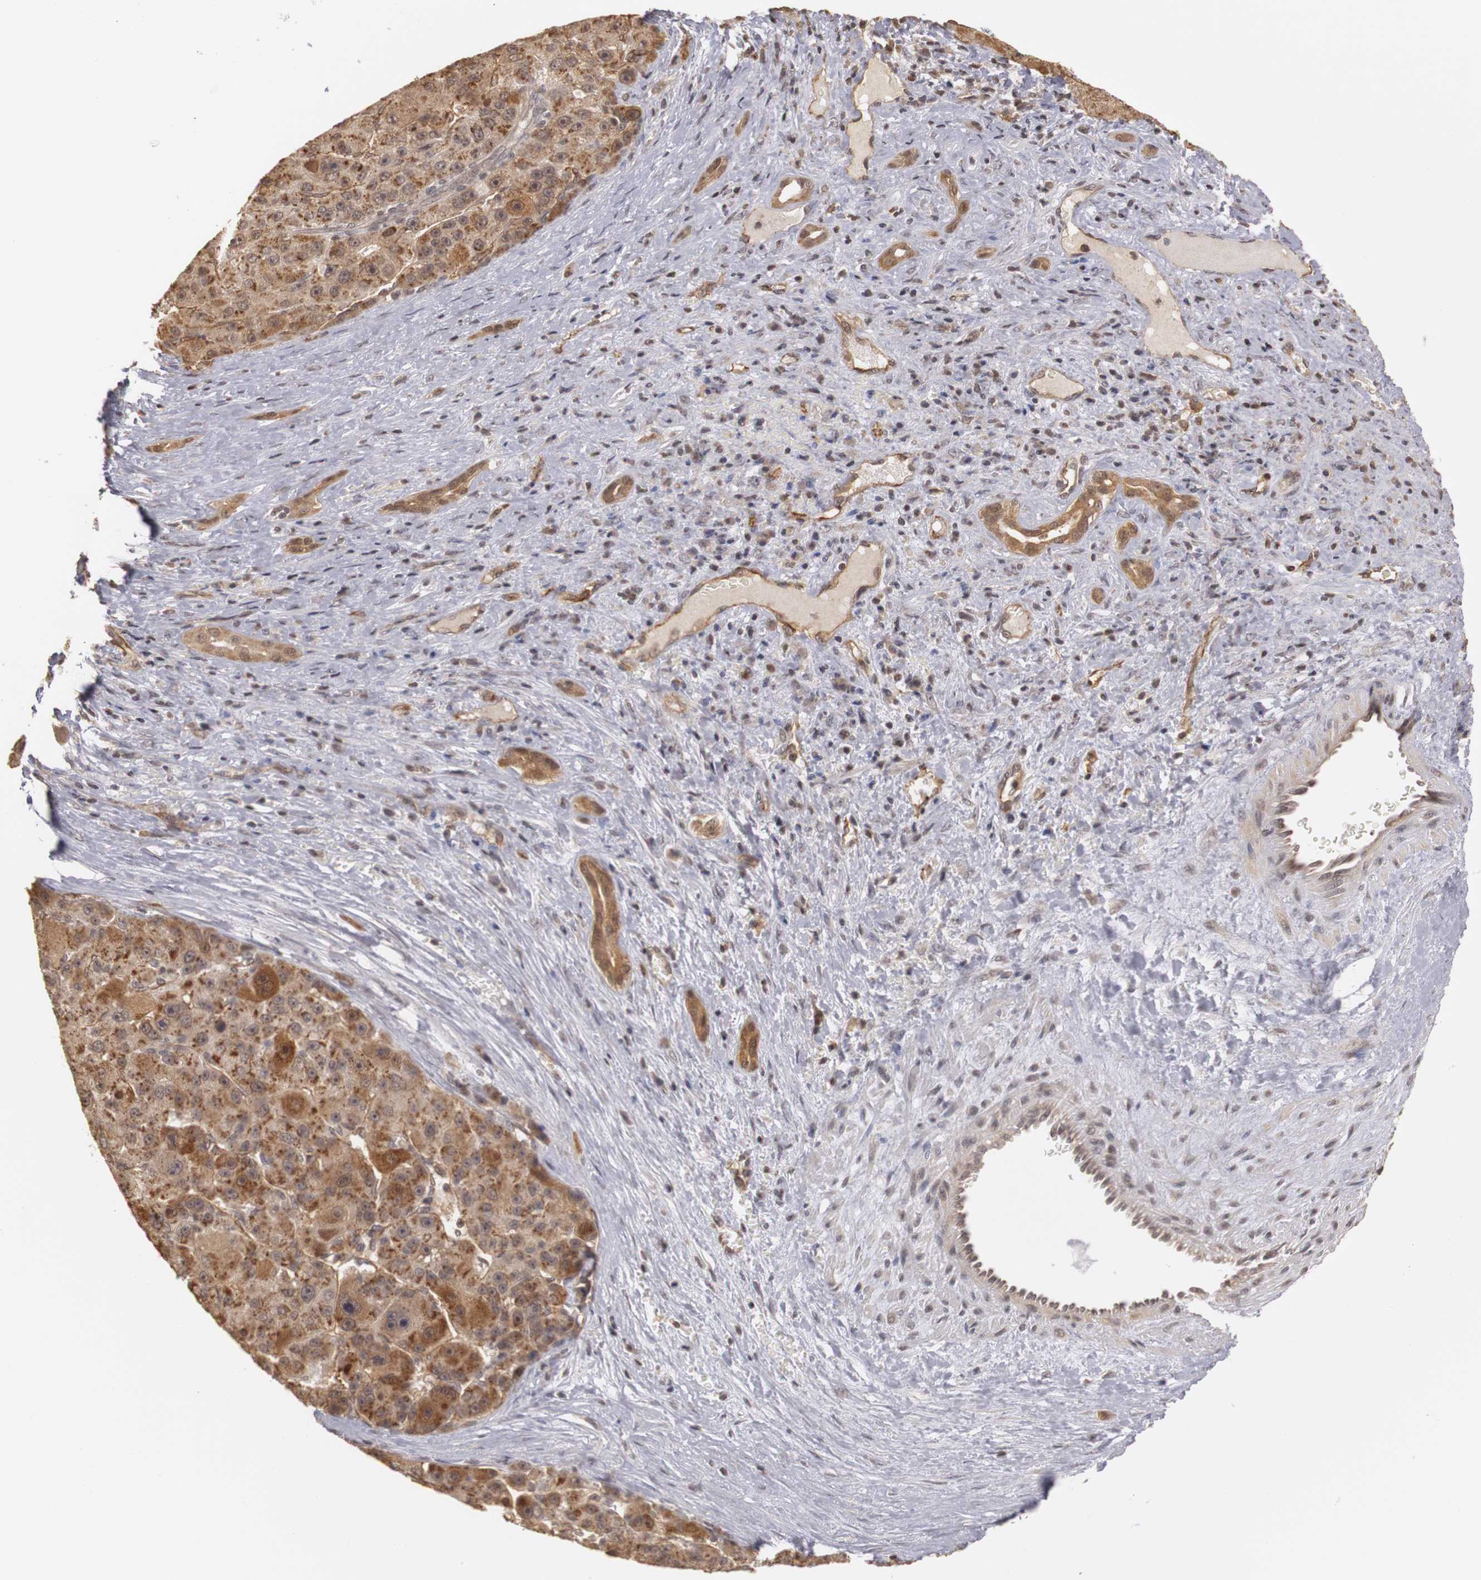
{"staining": {"intensity": "moderate", "quantity": ">75%", "location": "cytoplasmic/membranous,nuclear"}, "tissue": "liver cancer", "cell_type": "Tumor cells", "image_type": "cancer", "snomed": [{"axis": "morphology", "description": "Carcinoma, Hepatocellular, NOS"}, {"axis": "topography", "description": "Liver"}], "caption": "This is an image of immunohistochemistry staining of liver cancer, which shows moderate expression in the cytoplasmic/membranous and nuclear of tumor cells.", "gene": "PLEKHA1", "patient": {"sex": "male", "age": 76}}